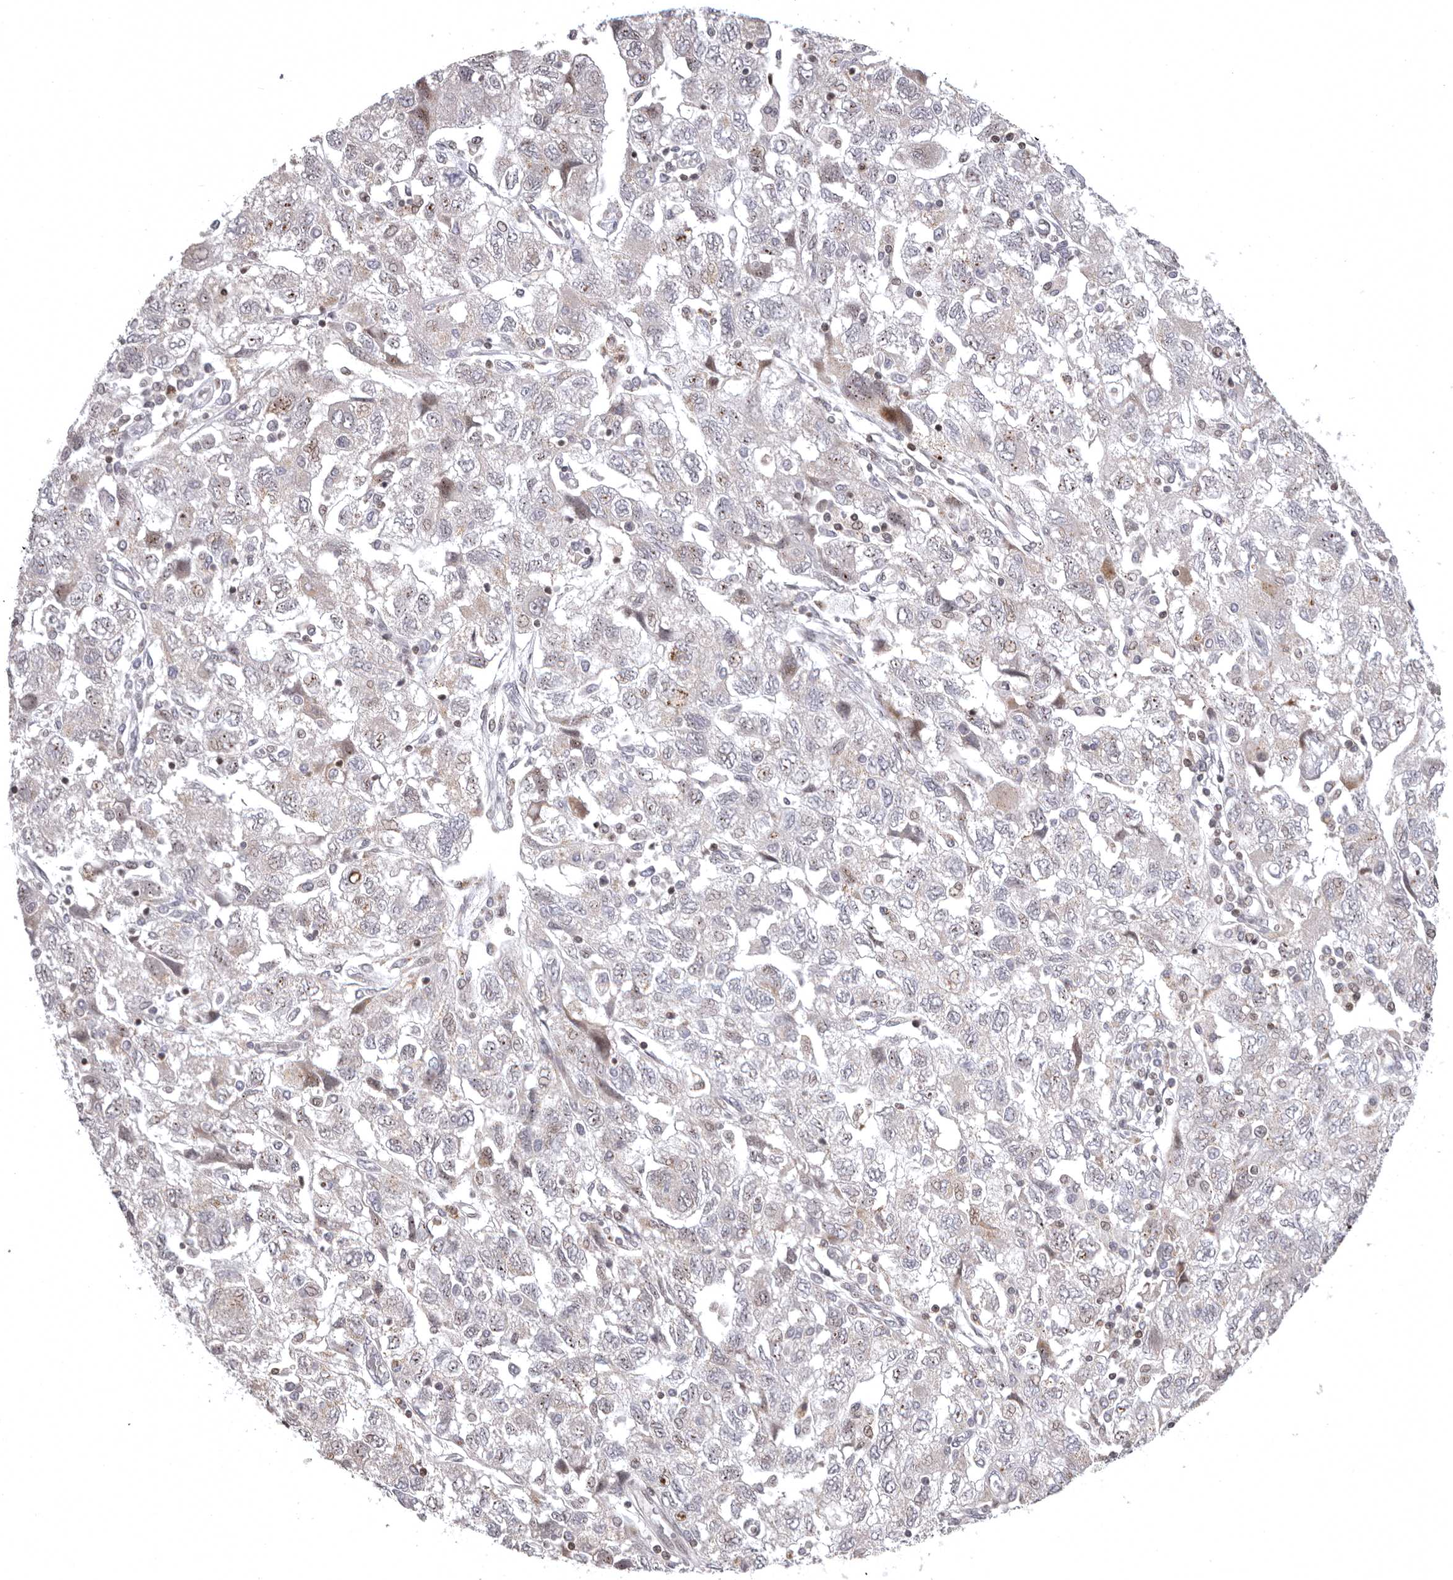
{"staining": {"intensity": "weak", "quantity": "<25%", "location": "nuclear"}, "tissue": "ovarian cancer", "cell_type": "Tumor cells", "image_type": "cancer", "snomed": [{"axis": "morphology", "description": "Carcinoma, NOS"}, {"axis": "morphology", "description": "Cystadenocarcinoma, serous, NOS"}, {"axis": "topography", "description": "Ovary"}], "caption": "Human ovarian cancer stained for a protein using IHC exhibits no positivity in tumor cells.", "gene": "AZIN1", "patient": {"sex": "female", "age": 69}}